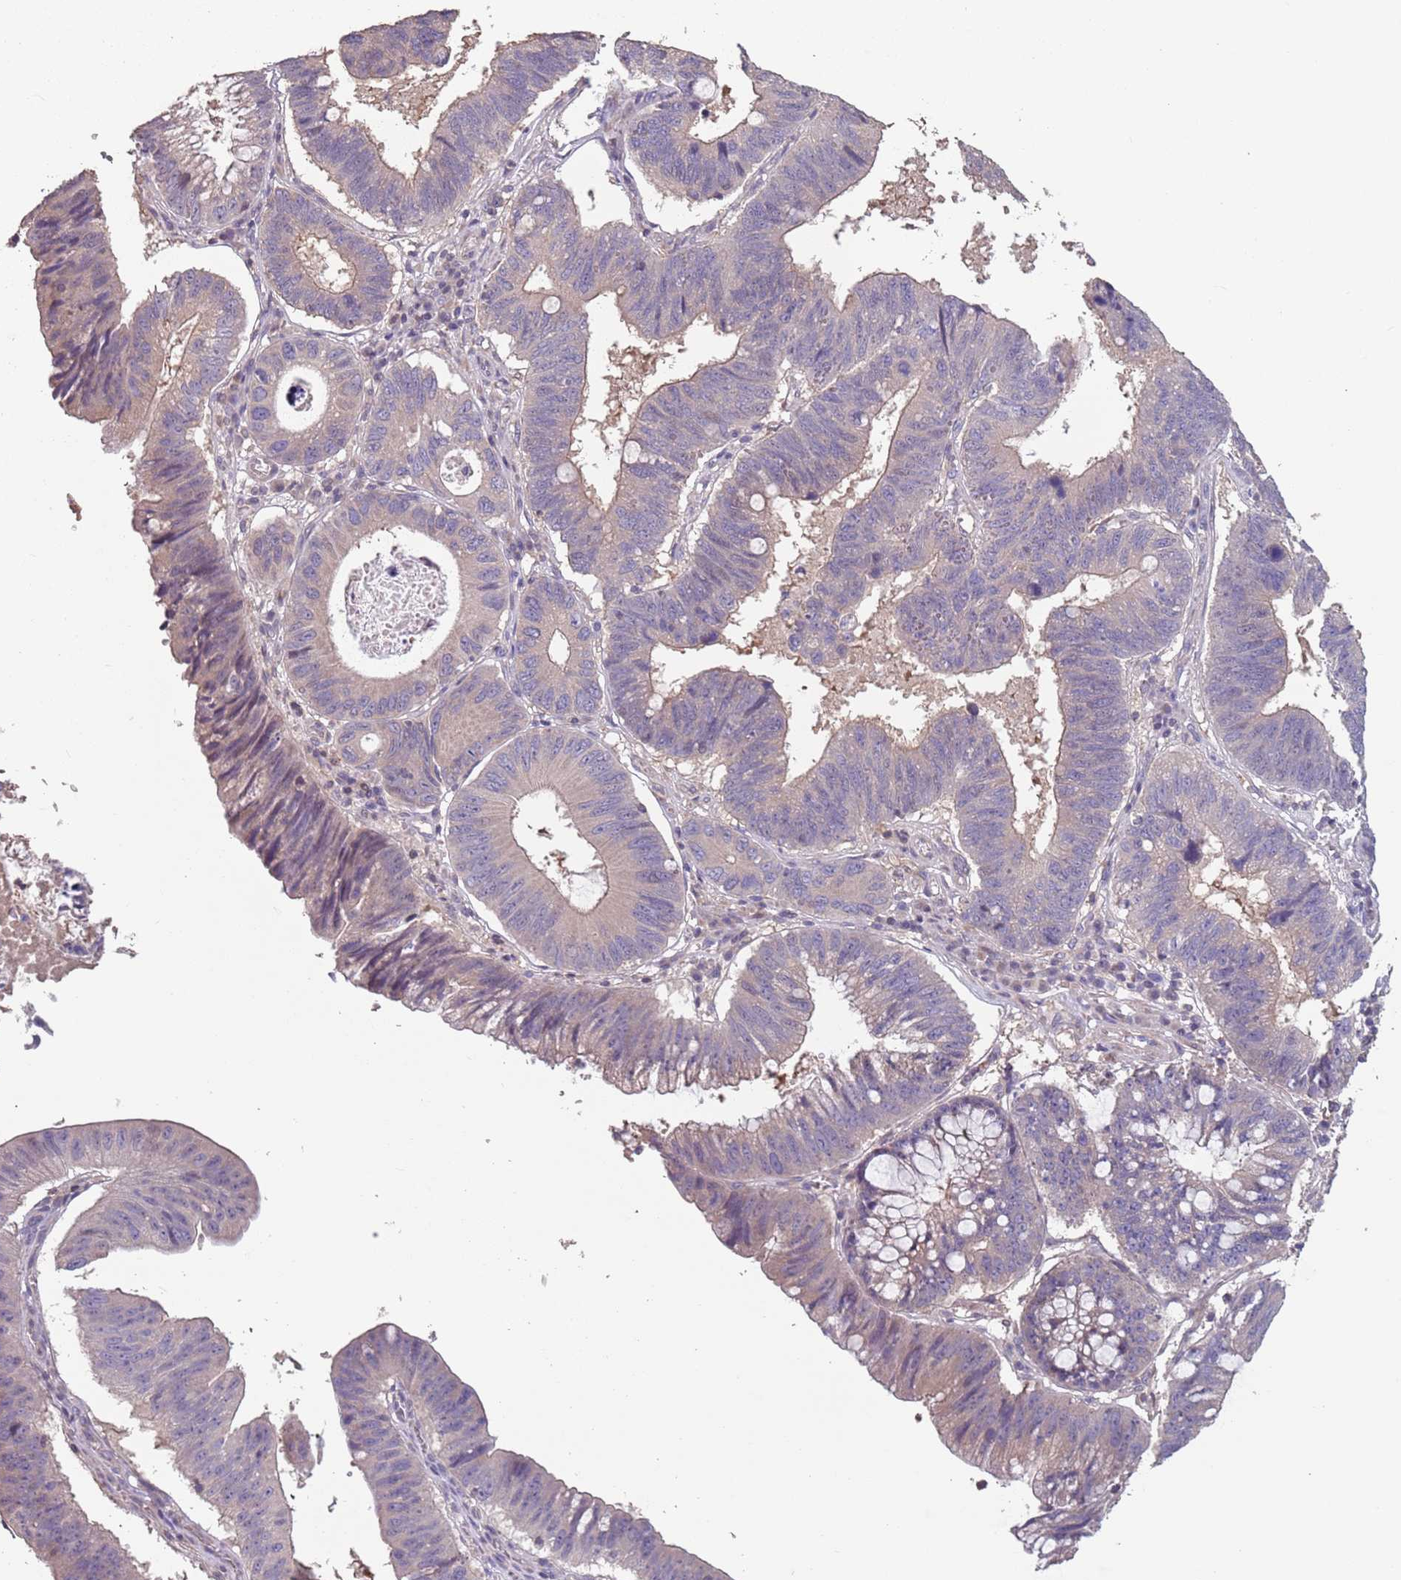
{"staining": {"intensity": "weak", "quantity": "<25%", "location": "cytoplasmic/membranous"}, "tissue": "stomach cancer", "cell_type": "Tumor cells", "image_type": "cancer", "snomed": [{"axis": "morphology", "description": "Adenocarcinoma, NOS"}, {"axis": "topography", "description": "Stomach"}], "caption": "Immunohistochemistry micrograph of stomach cancer stained for a protein (brown), which demonstrates no expression in tumor cells. (Immunohistochemistry (ihc), brightfield microscopy, high magnification).", "gene": "MBD3L1", "patient": {"sex": "male", "age": 59}}